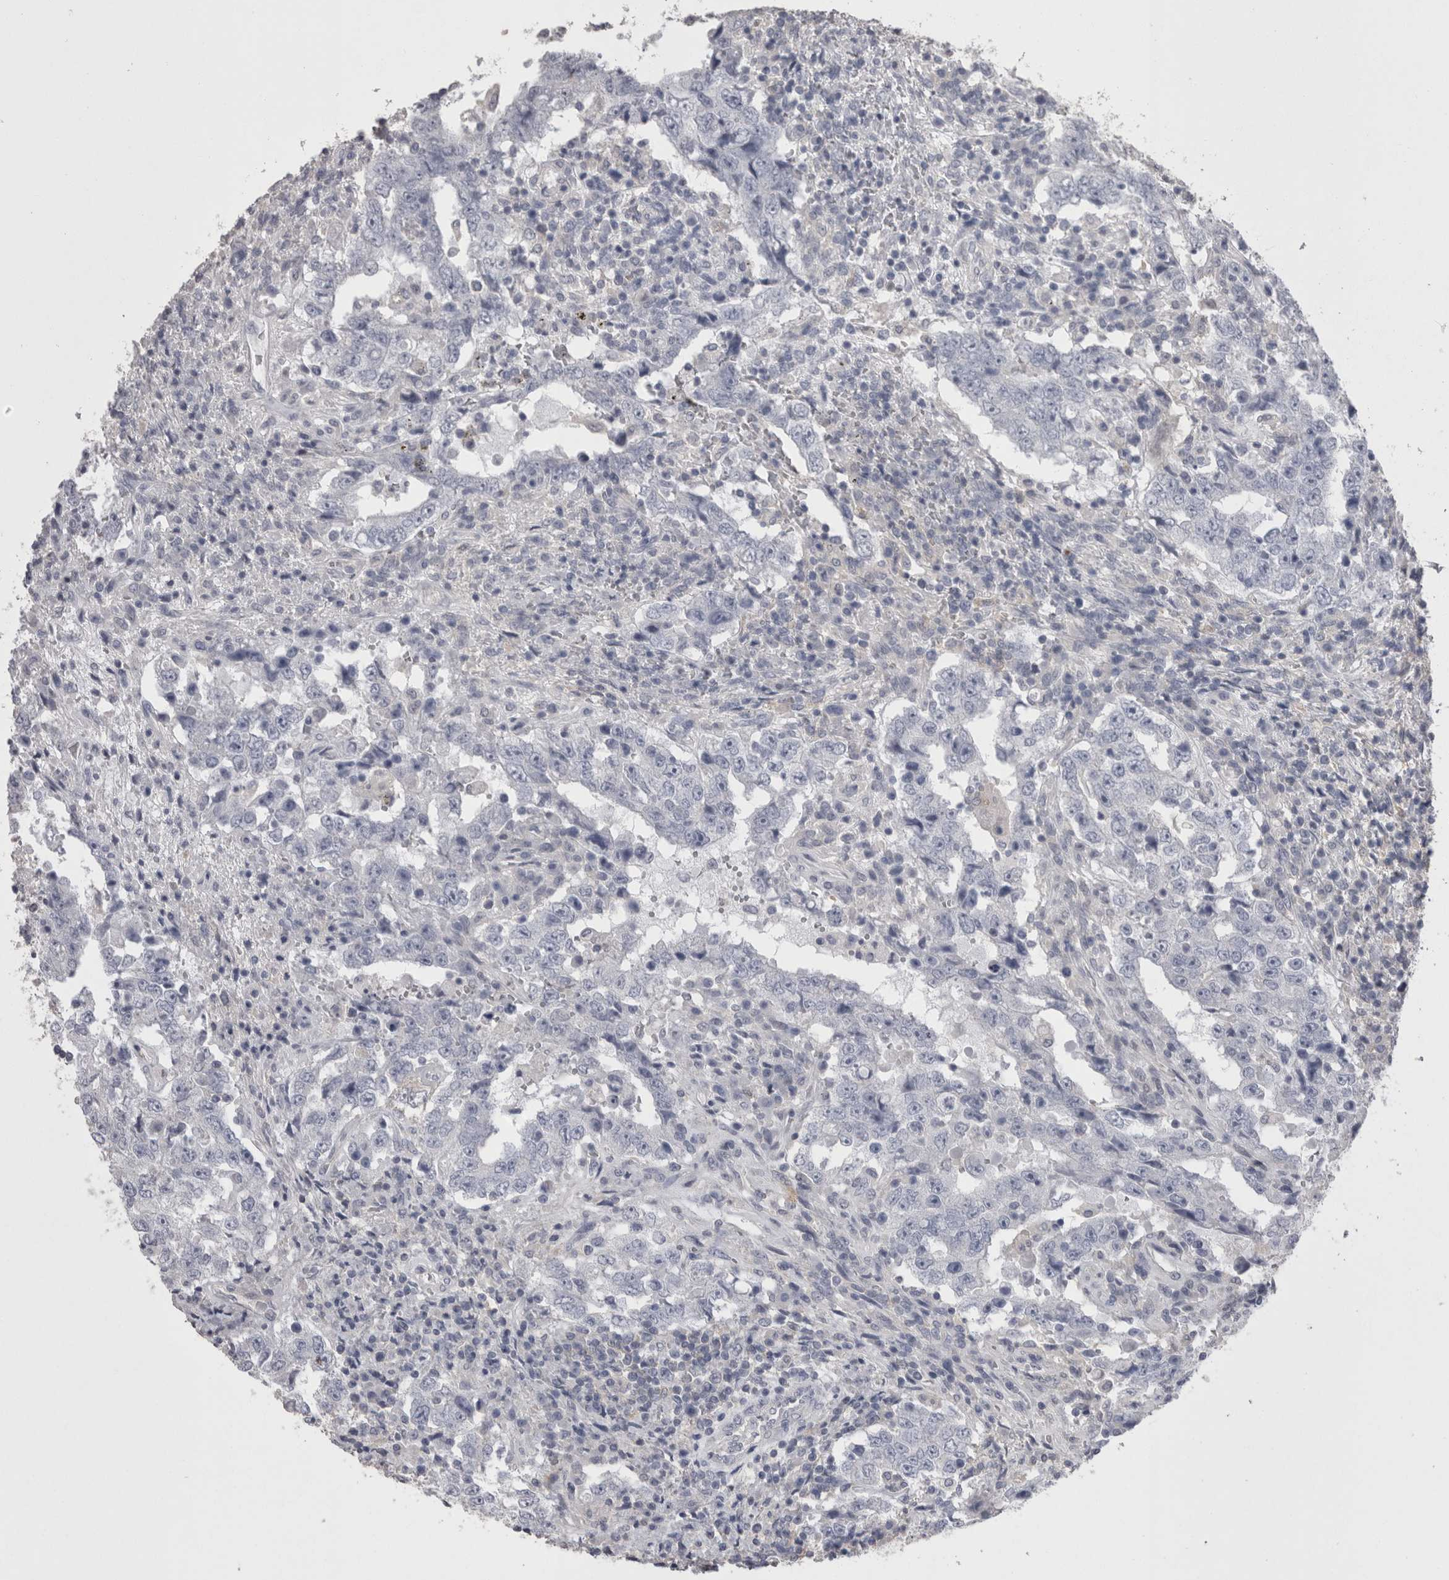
{"staining": {"intensity": "negative", "quantity": "none", "location": "none"}, "tissue": "testis cancer", "cell_type": "Tumor cells", "image_type": "cancer", "snomed": [{"axis": "morphology", "description": "Carcinoma, Embryonal, NOS"}, {"axis": "topography", "description": "Testis"}], "caption": "Image shows no protein positivity in tumor cells of testis cancer (embryonal carcinoma) tissue. (DAB (3,3'-diaminobenzidine) IHC visualized using brightfield microscopy, high magnification).", "gene": "CAMK2D", "patient": {"sex": "male", "age": 26}}